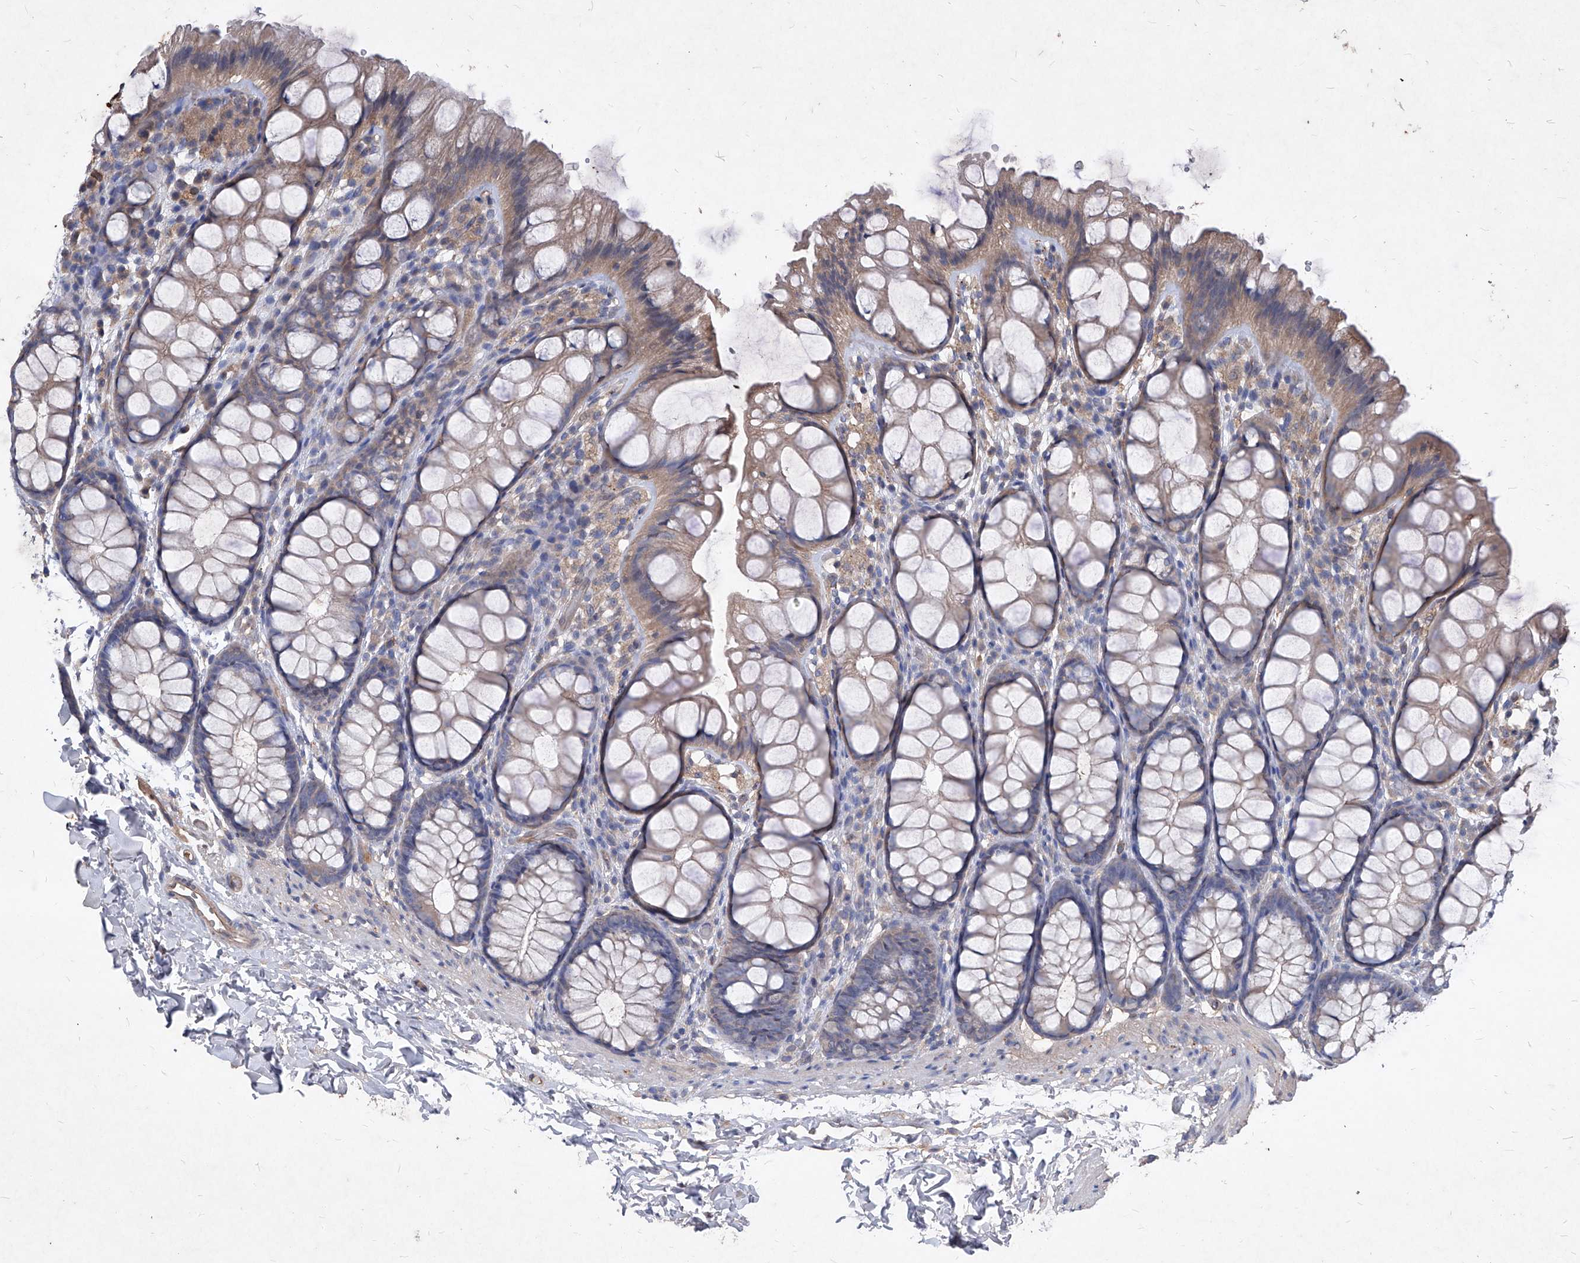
{"staining": {"intensity": "moderate", "quantity": ">75%", "location": "cytoplasmic/membranous"}, "tissue": "colon", "cell_type": "Endothelial cells", "image_type": "normal", "snomed": [{"axis": "morphology", "description": "Normal tissue, NOS"}, {"axis": "topography", "description": "Colon"}], "caption": "High-magnification brightfield microscopy of normal colon stained with DAB (3,3'-diaminobenzidine) (brown) and counterstained with hematoxylin (blue). endothelial cells exhibit moderate cytoplasmic/membranous expression is present in about>75% of cells. Immunohistochemistry (ihc) stains the protein in brown and the nuclei are stained blue.", "gene": "SYNGR1", "patient": {"sex": "male", "age": 47}}